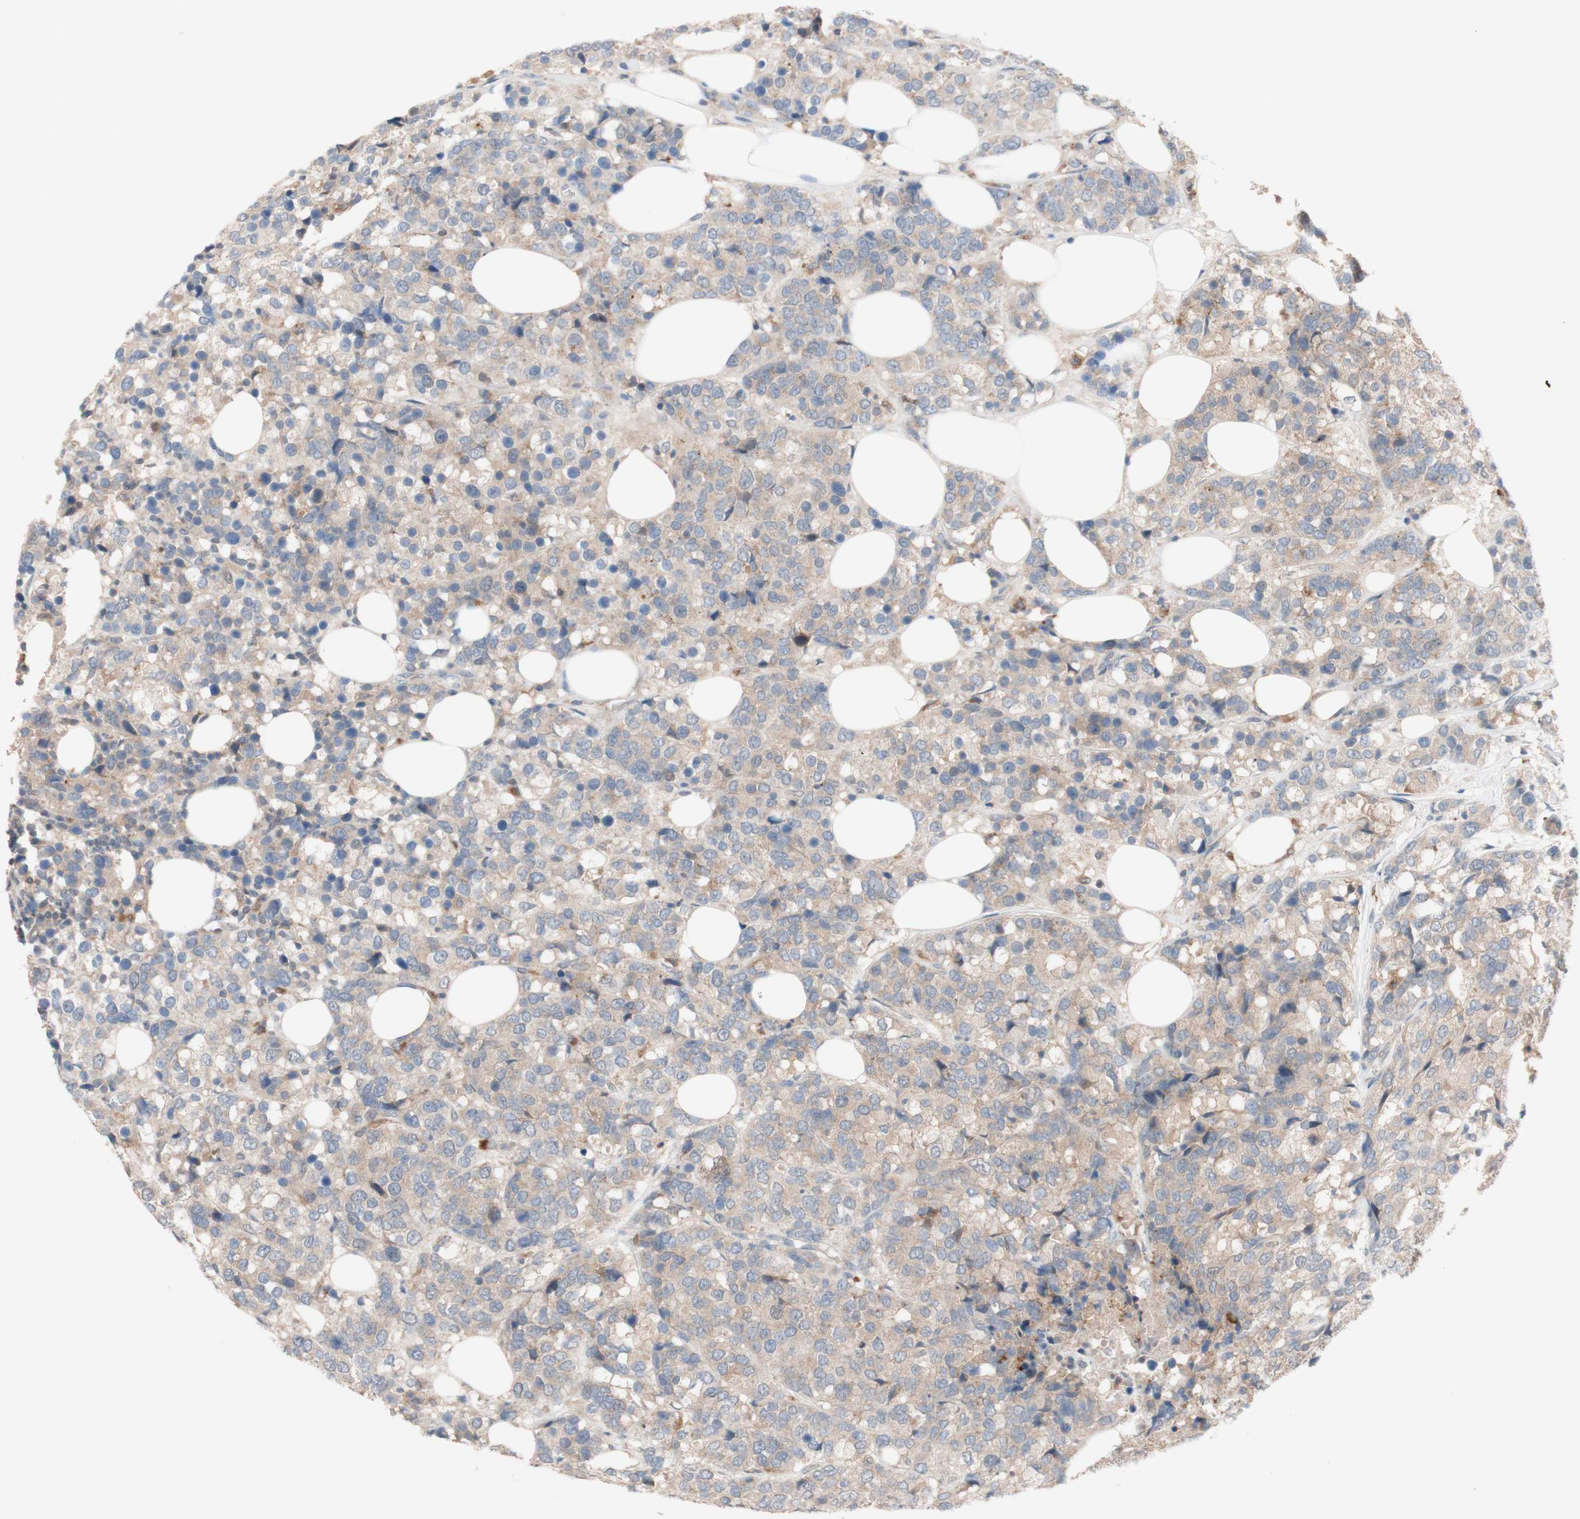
{"staining": {"intensity": "weak", "quantity": ">75%", "location": "cytoplasmic/membranous"}, "tissue": "breast cancer", "cell_type": "Tumor cells", "image_type": "cancer", "snomed": [{"axis": "morphology", "description": "Lobular carcinoma"}, {"axis": "topography", "description": "Breast"}], "caption": "A brown stain labels weak cytoplasmic/membranous expression of a protein in breast cancer (lobular carcinoma) tumor cells.", "gene": "PEX2", "patient": {"sex": "female", "age": 59}}